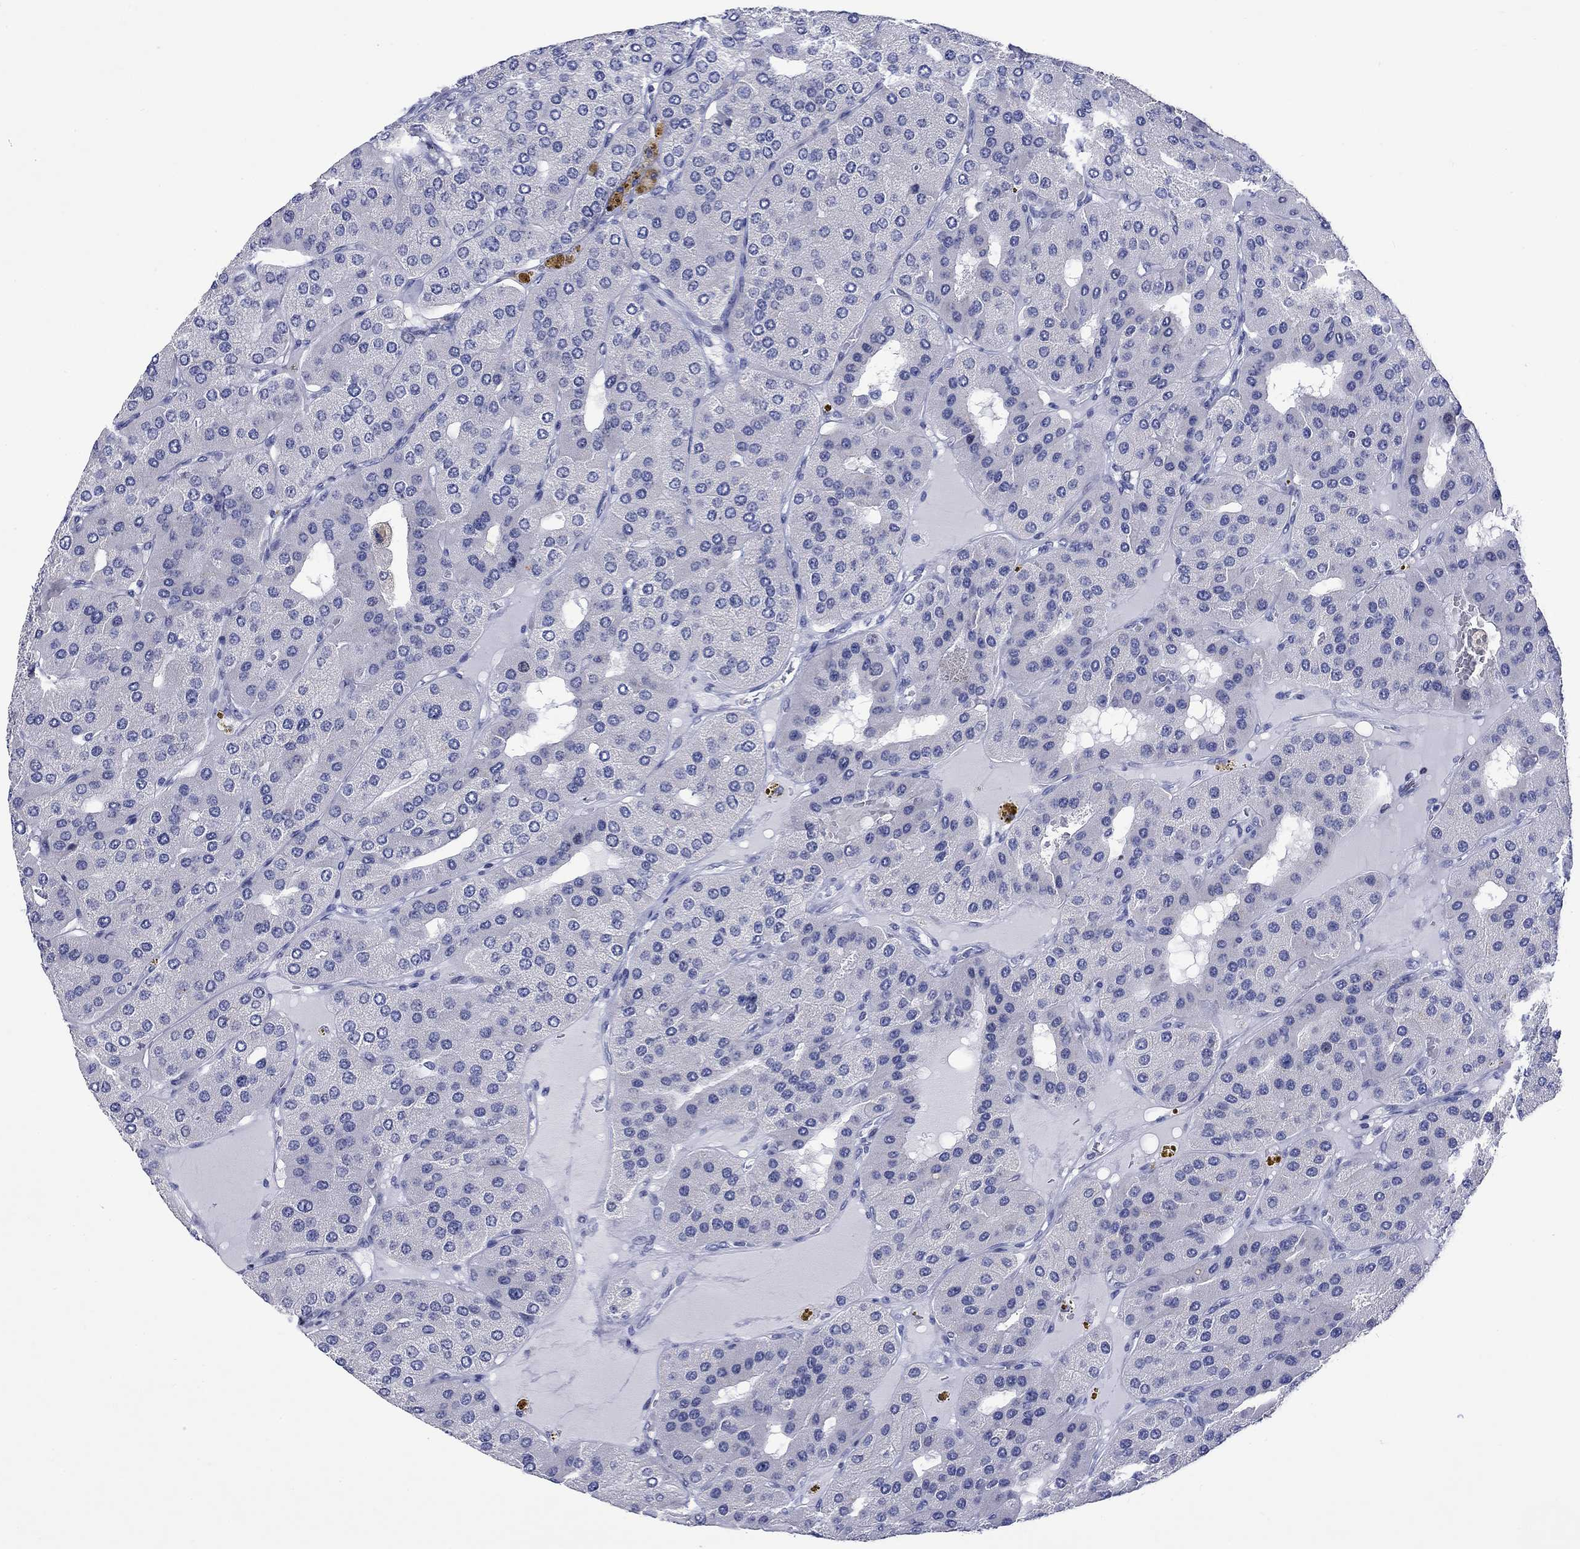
{"staining": {"intensity": "negative", "quantity": "none", "location": "none"}, "tissue": "parathyroid gland", "cell_type": "Glandular cells", "image_type": "normal", "snomed": [{"axis": "morphology", "description": "Normal tissue, NOS"}, {"axis": "morphology", "description": "Adenoma, NOS"}, {"axis": "topography", "description": "Parathyroid gland"}], "caption": "IHC photomicrograph of unremarkable parathyroid gland: human parathyroid gland stained with DAB (3,3'-diaminobenzidine) demonstrates no significant protein positivity in glandular cells. (Brightfield microscopy of DAB immunohistochemistry at high magnification).", "gene": "CDCA2", "patient": {"sex": "female", "age": 86}}